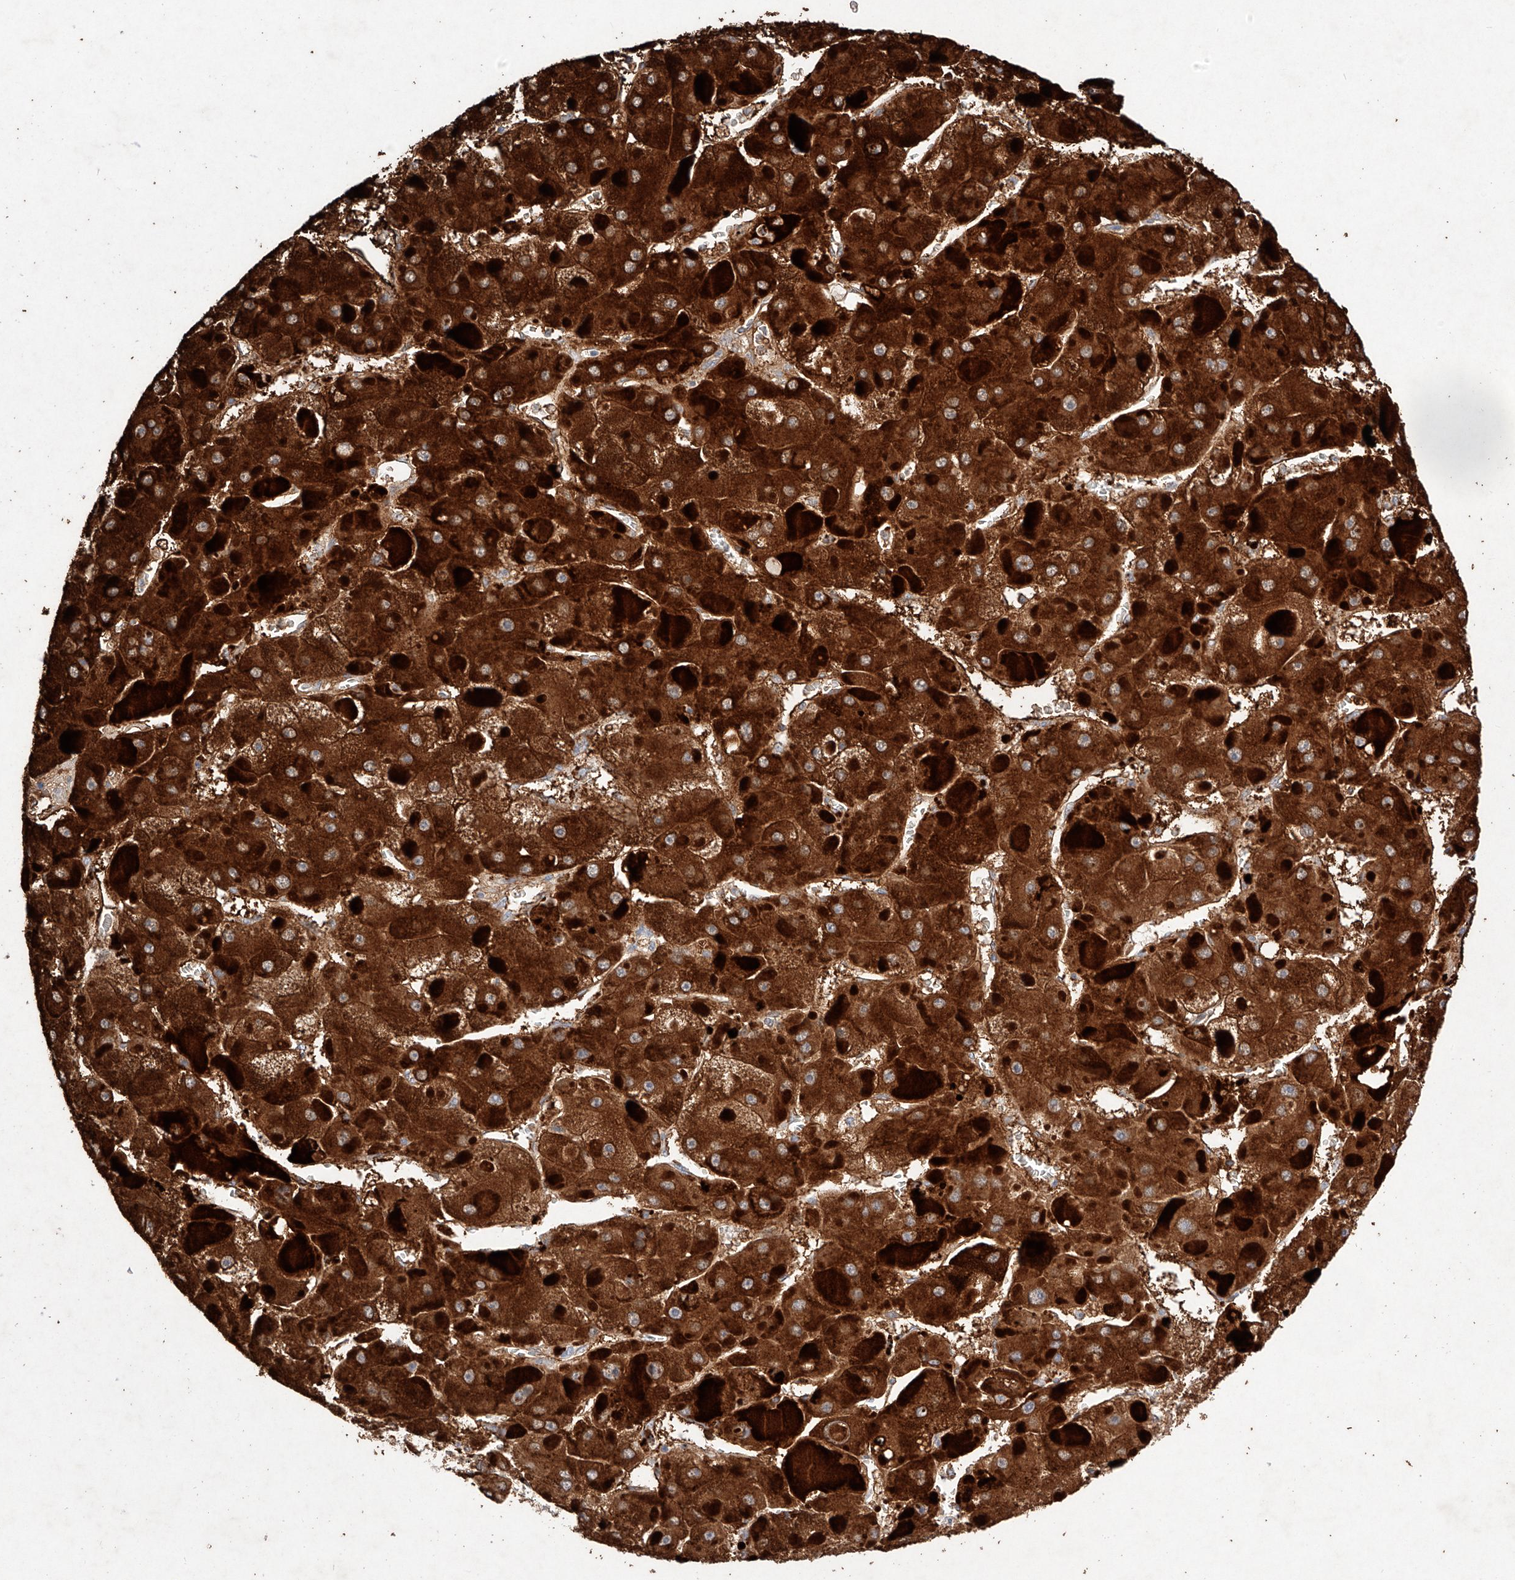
{"staining": {"intensity": "strong", "quantity": ">75%", "location": "cytoplasmic/membranous"}, "tissue": "liver cancer", "cell_type": "Tumor cells", "image_type": "cancer", "snomed": [{"axis": "morphology", "description": "Carcinoma, Hepatocellular, NOS"}, {"axis": "topography", "description": "Liver"}], "caption": "A brown stain shows strong cytoplasmic/membranous positivity of a protein in liver cancer (hepatocellular carcinoma) tumor cells. Using DAB (3,3'-diaminobenzidine) (brown) and hematoxylin (blue) stains, captured at high magnification using brightfield microscopy.", "gene": "C6orf62", "patient": {"sex": "female", "age": 73}}